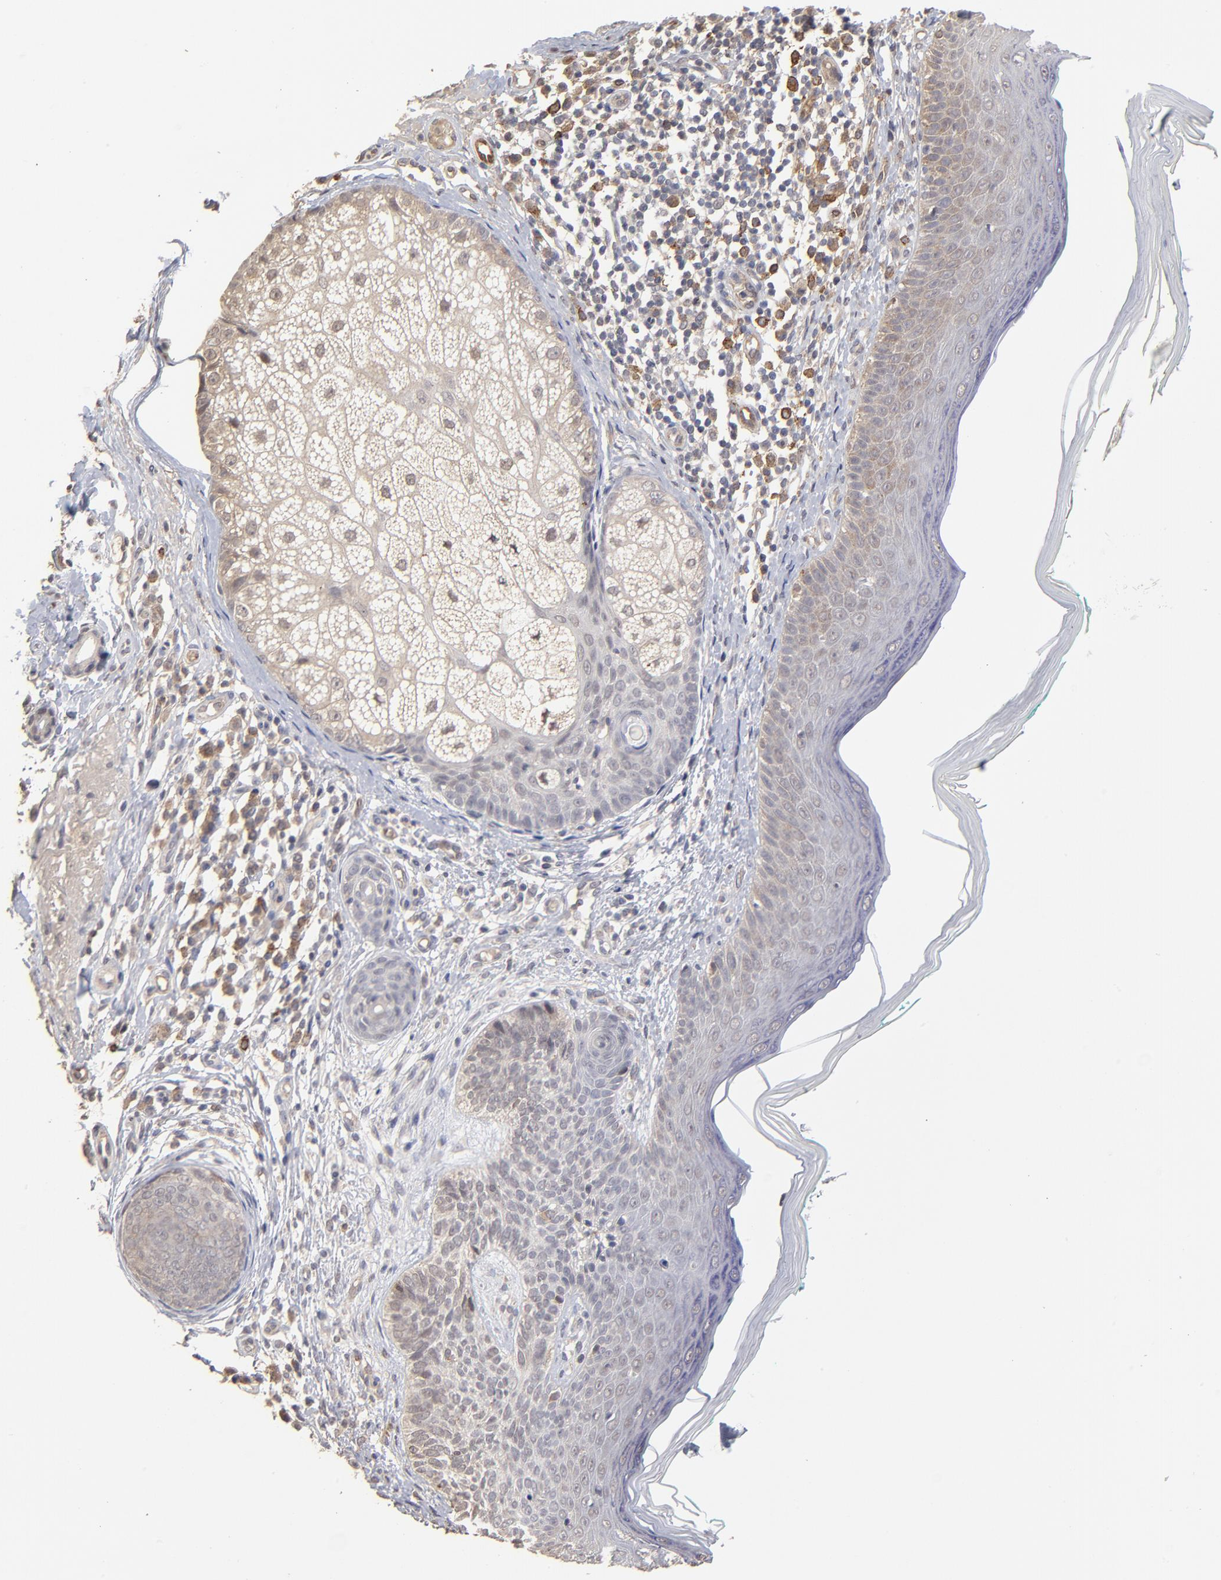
{"staining": {"intensity": "weak", "quantity": "<25%", "location": "cytoplasmic/membranous"}, "tissue": "skin cancer", "cell_type": "Tumor cells", "image_type": "cancer", "snomed": [{"axis": "morphology", "description": "Normal tissue, NOS"}, {"axis": "morphology", "description": "Basal cell carcinoma"}, {"axis": "topography", "description": "Skin"}], "caption": "Tumor cells show no significant expression in skin basal cell carcinoma.", "gene": "ASB8", "patient": {"sex": "male", "age": 76}}